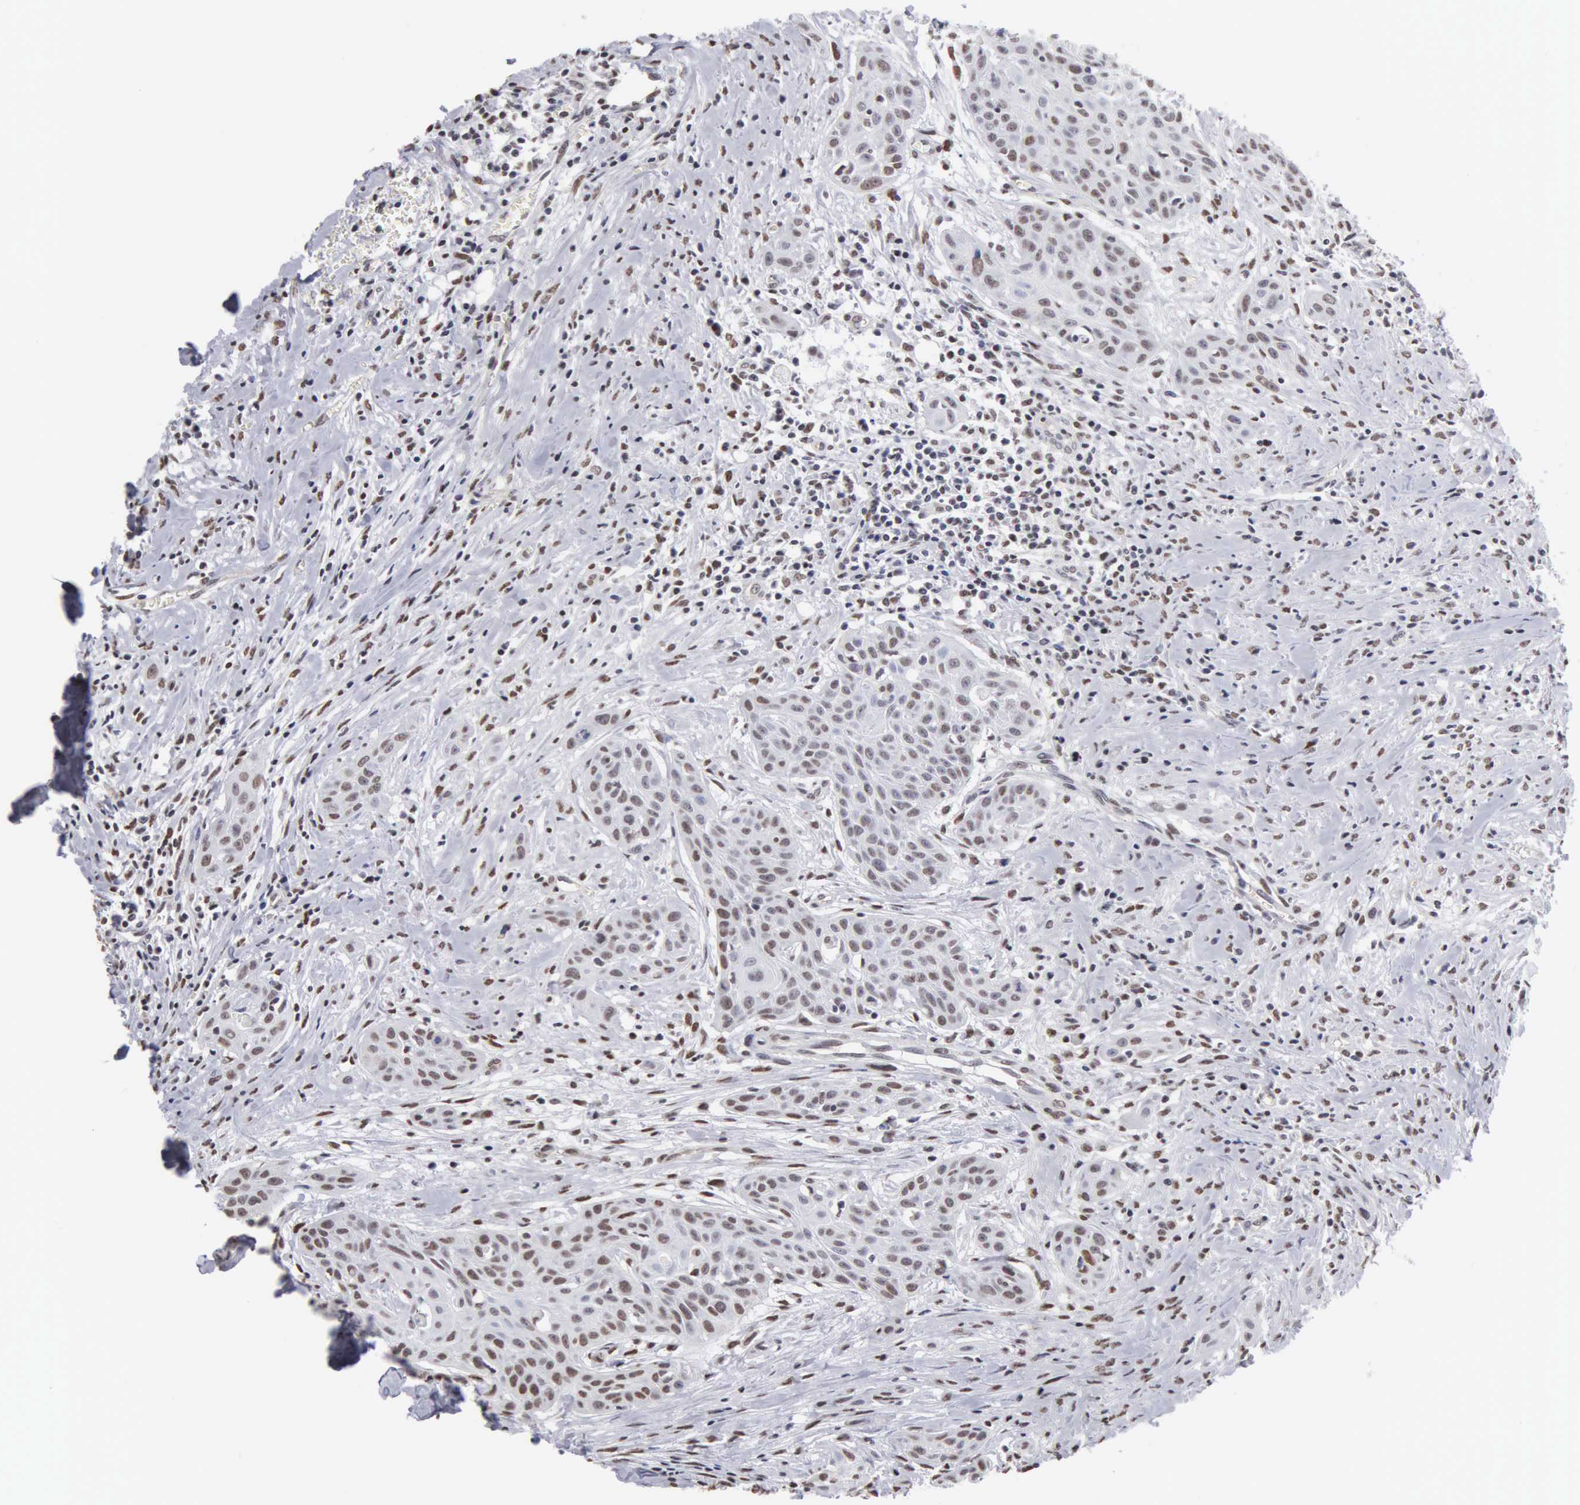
{"staining": {"intensity": "strong", "quantity": "25%-75%", "location": "nuclear"}, "tissue": "head and neck cancer", "cell_type": "Tumor cells", "image_type": "cancer", "snomed": [{"axis": "morphology", "description": "Squamous cell carcinoma, NOS"}, {"axis": "morphology", "description": "Squamous cell carcinoma, metastatic, NOS"}, {"axis": "topography", "description": "Lymph node"}, {"axis": "topography", "description": "Salivary gland"}, {"axis": "topography", "description": "Head-Neck"}], "caption": "Protein staining shows strong nuclear staining in about 25%-75% of tumor cells in head and neck metastatic squamous cell carcinoma.", "gene": "CCNG1", "patient": {"sex": "female", "age": 74}}